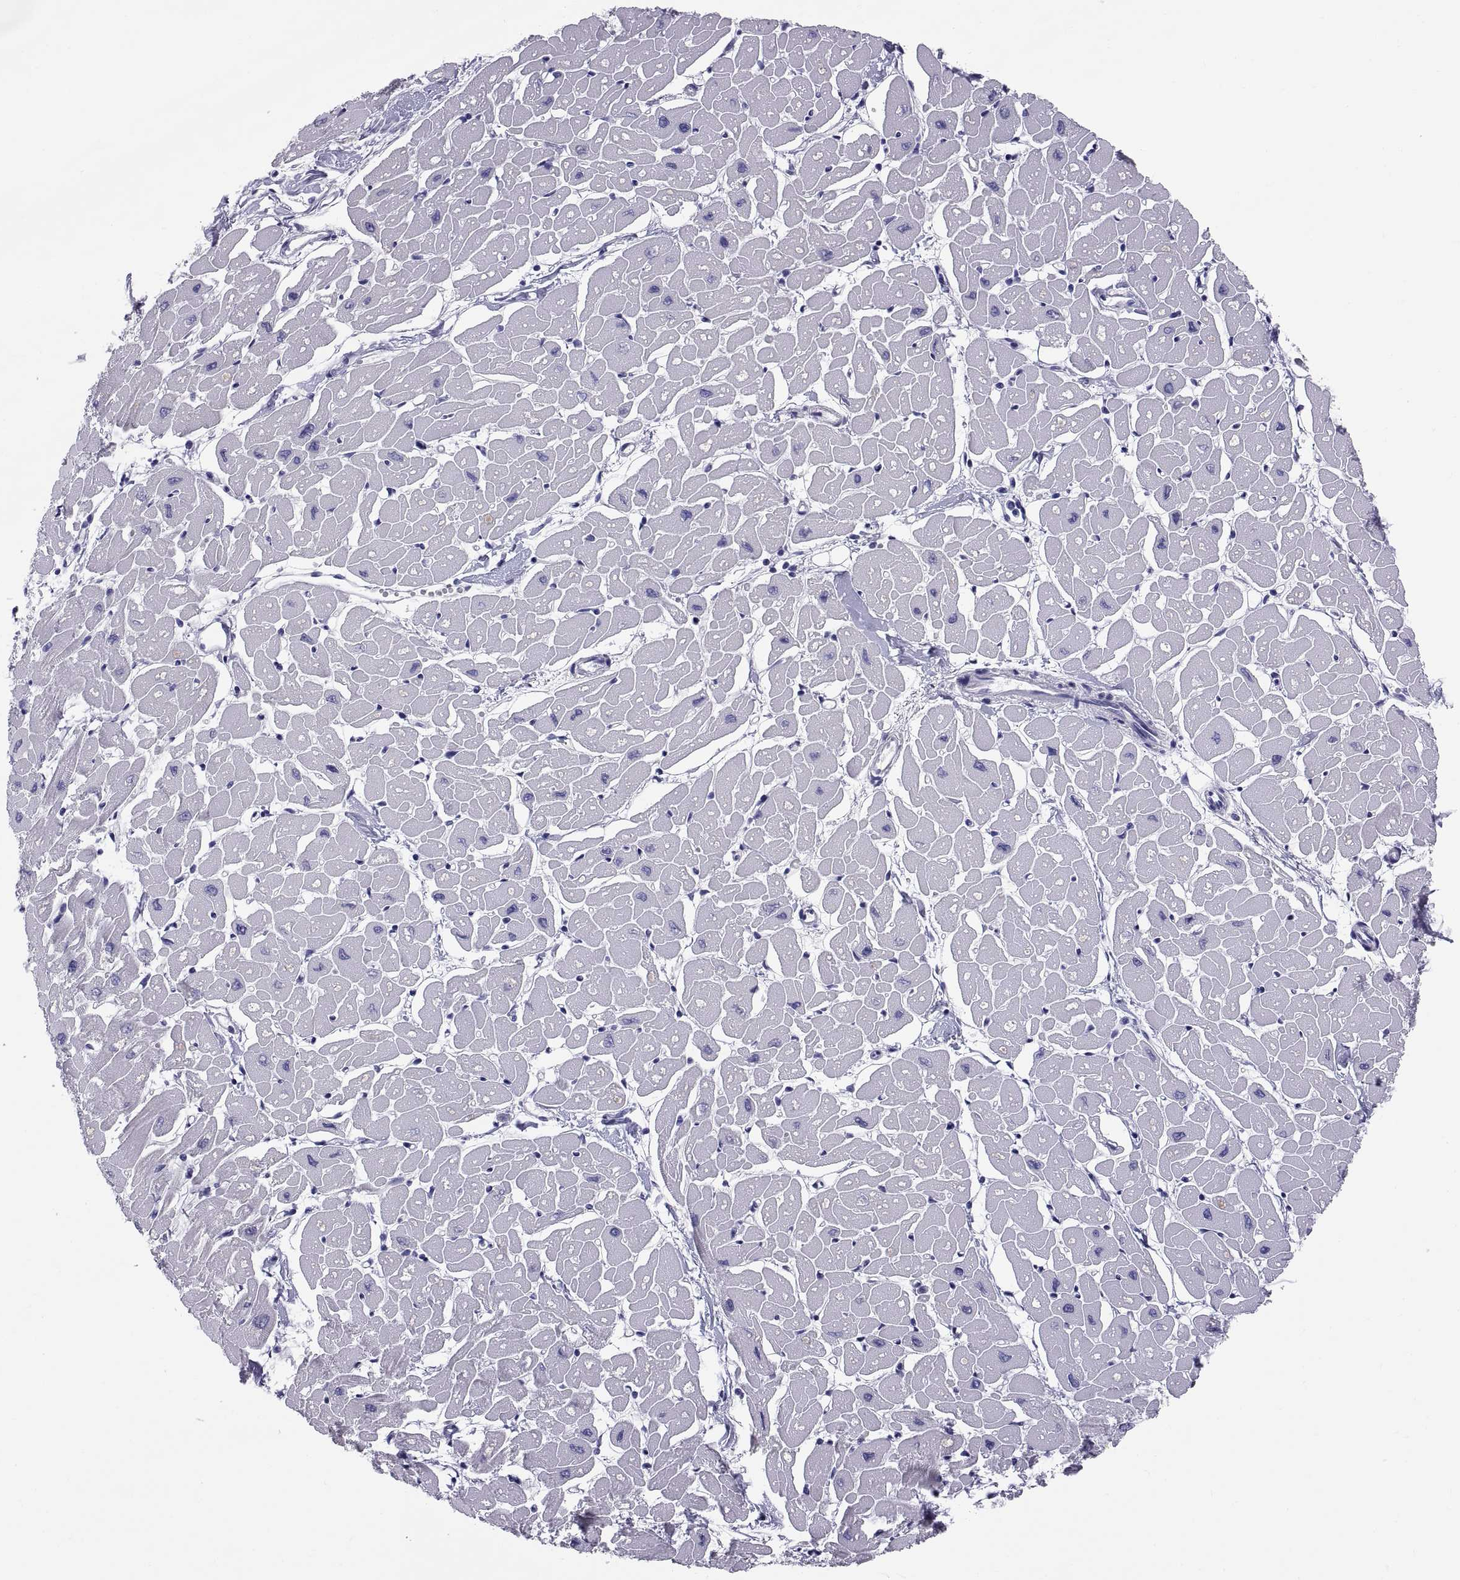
{"staining": {"intensity": "negative", "quantity": "none", "location": "none"}, "tissue": "heart muscle", "cell_type": "Cardiomyocytes", "image_type": "normal", "snomed": [{"axis": "morphology", "description": "Normal tissue, NOS"}, {"axis": "topography", "description": "Heart"}], "caption": "This is a photomicrograph of IHC staining of normal heart muscle, which shows no staining in cardiomyocytes.", "gene": "RNASE12", "patient": {"sex": "male", "age": 57}}